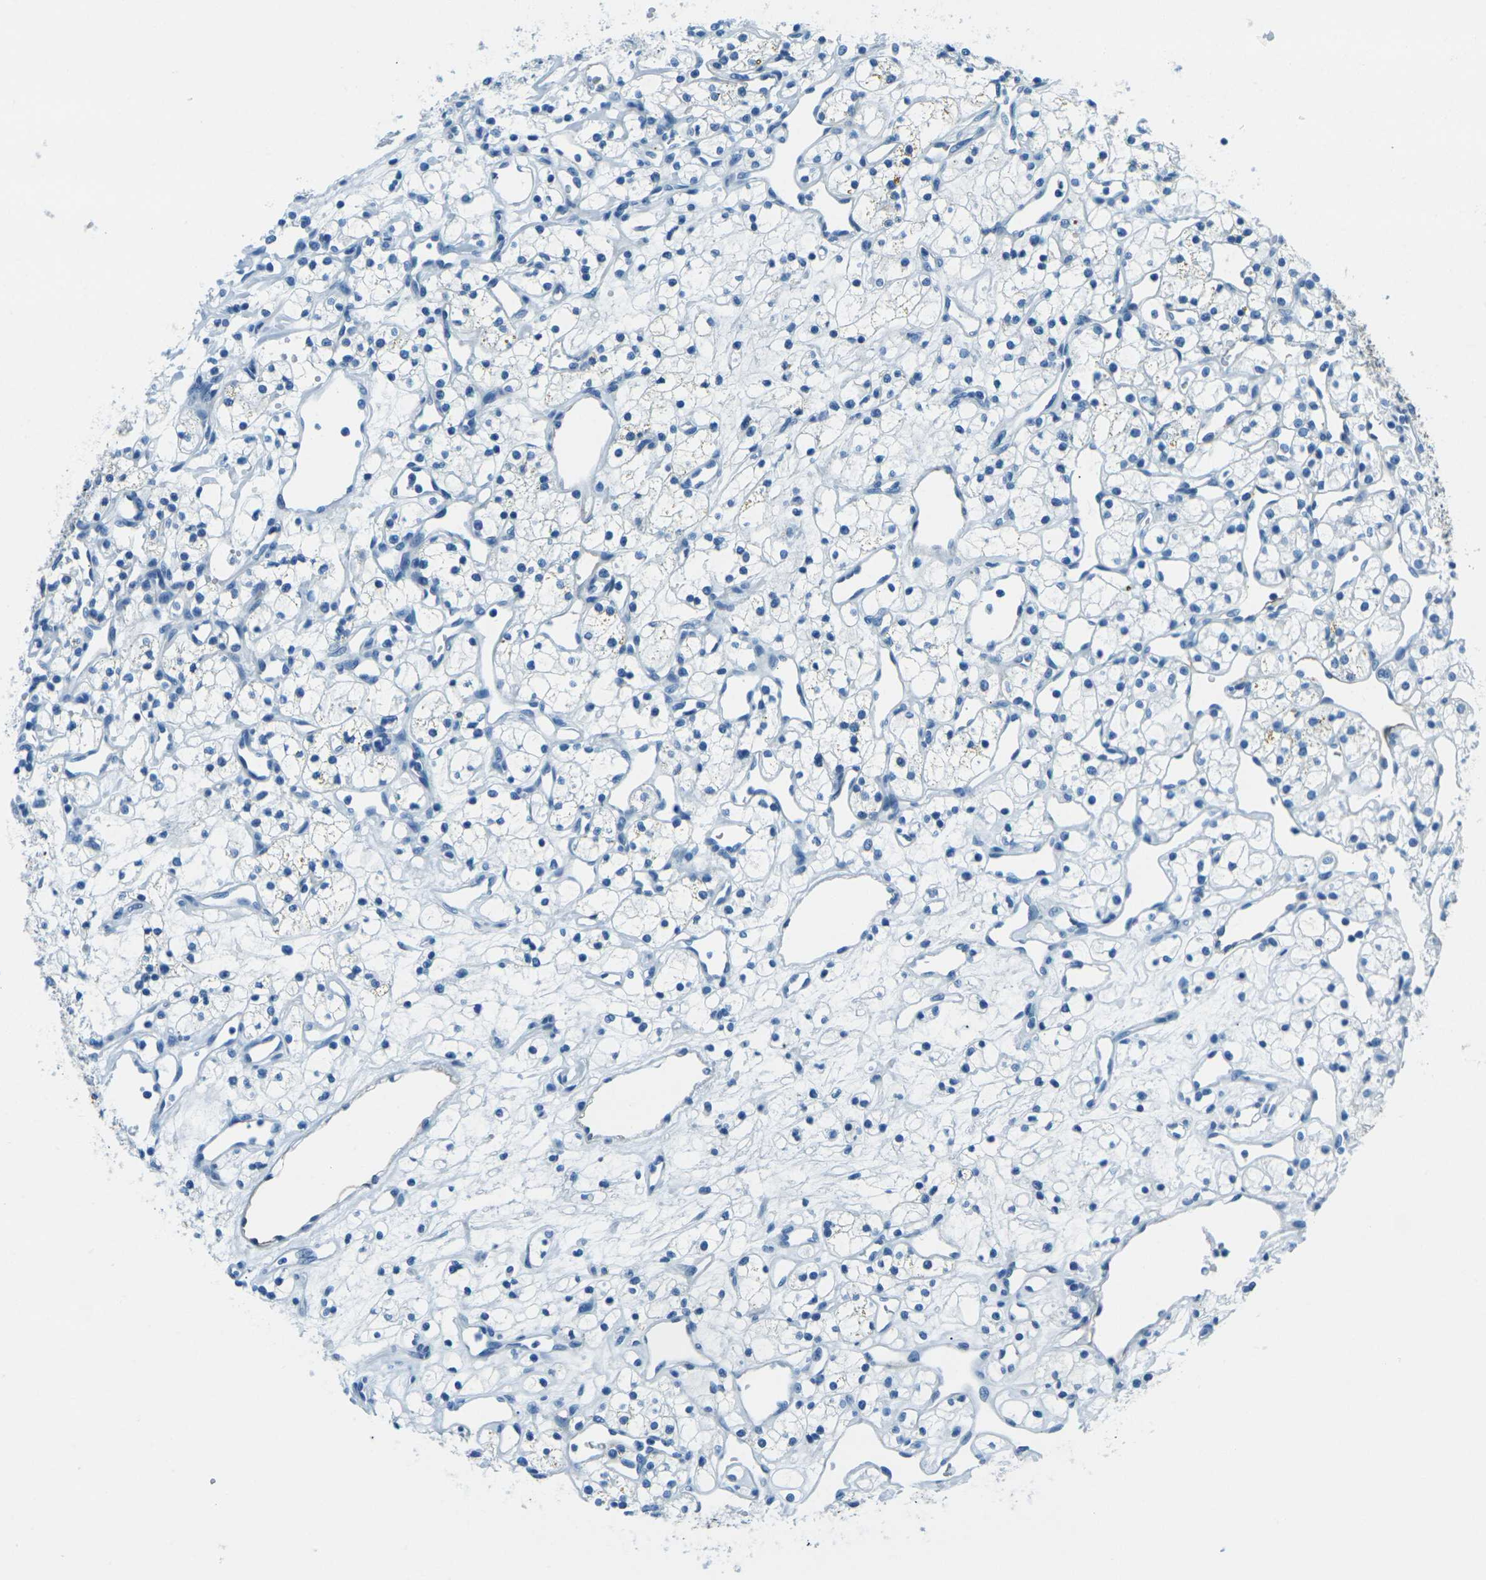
{"staining": {"intensity": "negative", "quantity": "none", "location": "none"}, "tissue": "renal cancer", "cell_type": "Tumor cells", "image_type": "cancer", "snomed": [{"axis": "morphology", "description": "Adenocarcinoma, NOS"}, {"axis": "topography", "description": "Kidney"}], "caption": "Protein analysis of adenocarcinoma (renal) exhibits no significant expression in tumor cells.", "gene": "OCLN", "patient": {"sex": "female", "age": 60}}